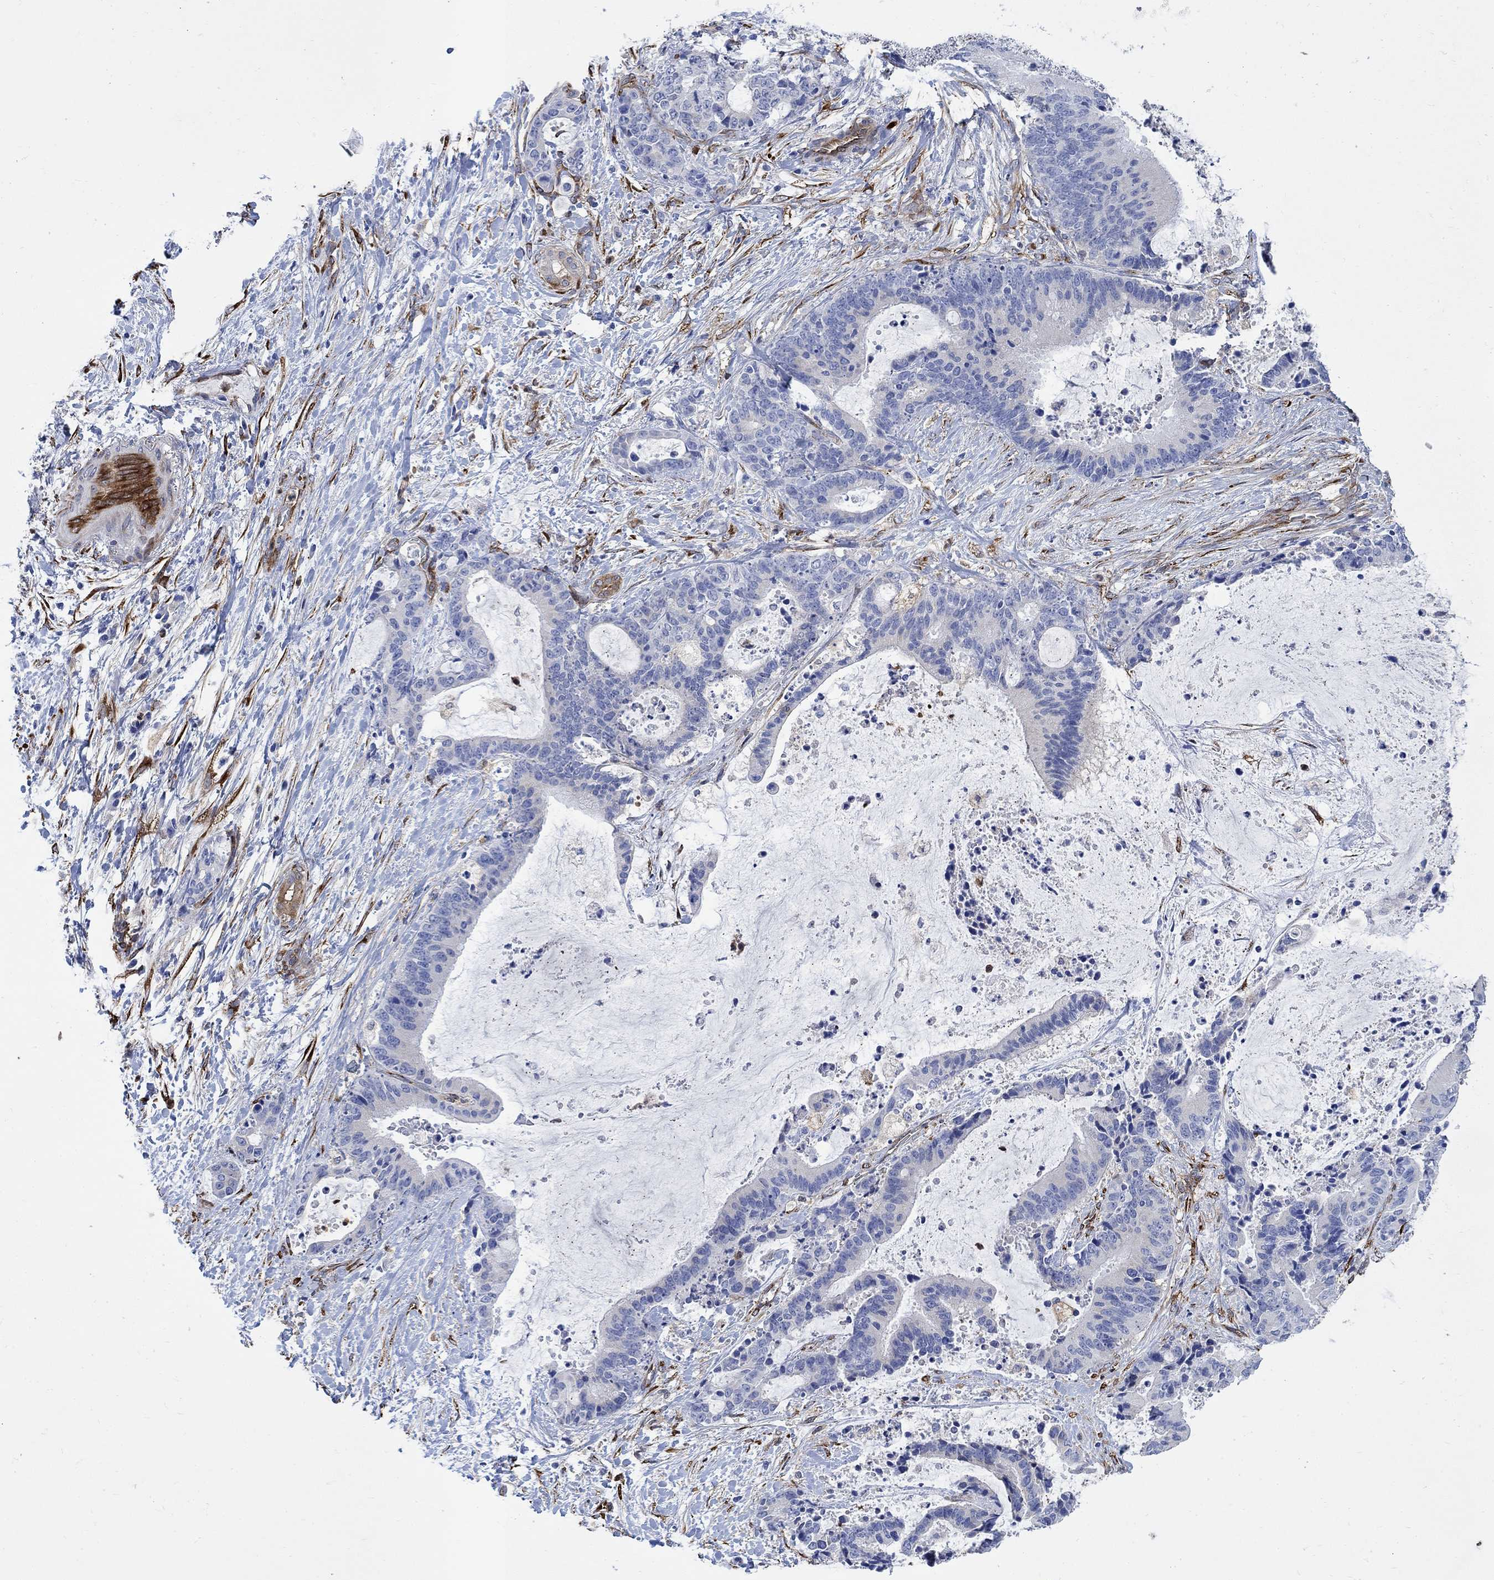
{"staining": {"intensity": "negative", "quantity": "none", "location": "none"}, "tissue": "liver cancer", "cell_type": "Tumor cells", "image_type": "cancer", "snomed": [{"axis": "morphology", "description": "Cholangiocarcinoma"}, {"axis": "topography", "description": "Liver"}], "caption": "High magnification brightfield microscopy of cholangiocarcinoma (liver) stained with DAB (brown) and counterstained with hematoxylin (blue): tumor cells show no significant expression.", "gene": "TGM2", "patient": {"sex": "female", "age": 73}}